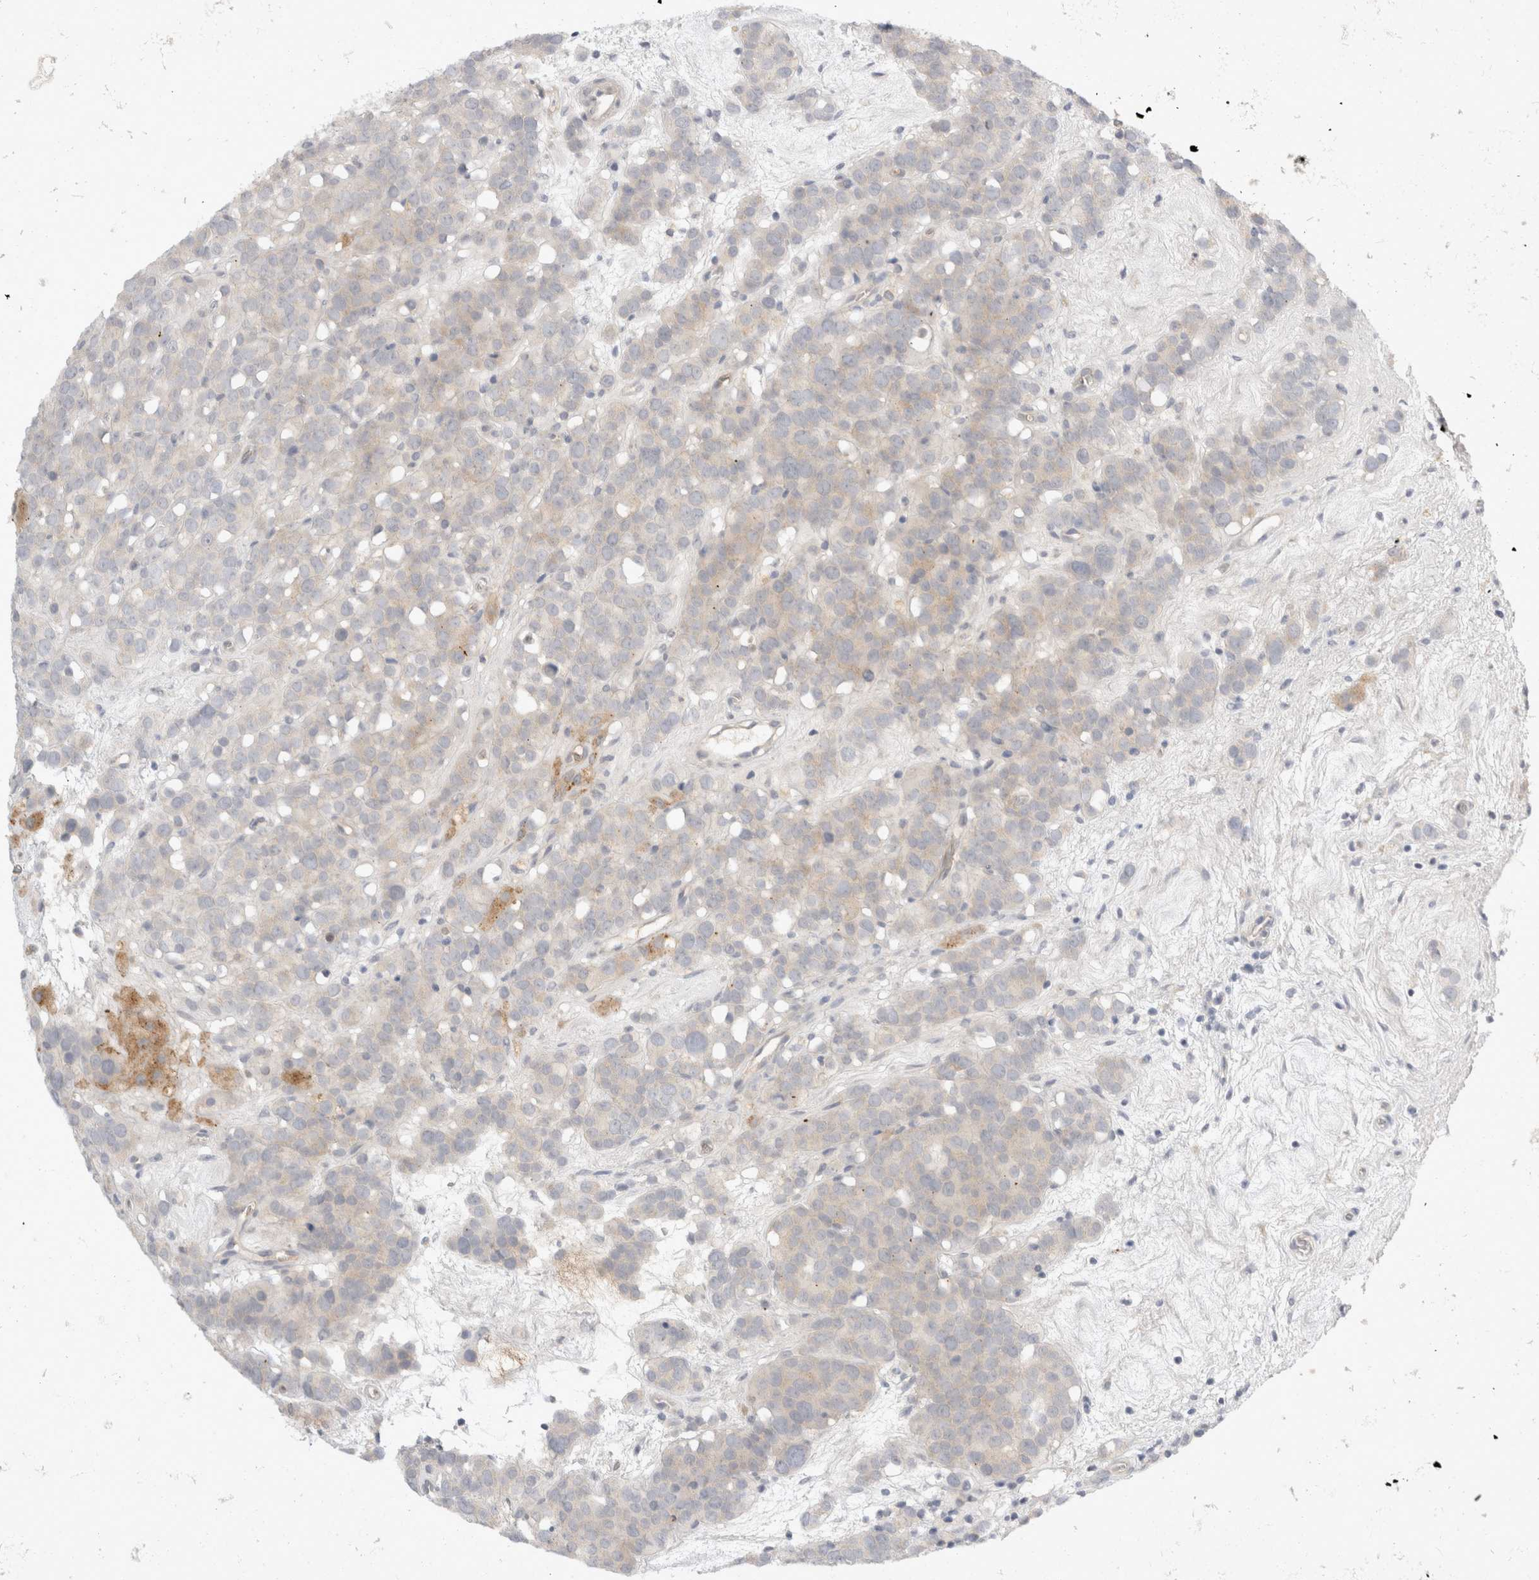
{"staining": {"intensity": "negative", "quantity": "none", "location": "none"}, "tissue": "testis cancer", "cell_type": "Tumor cells", "image_type": "cancer", "snomed": [{"axis": "morphology", "description": "Seminoma, NOS"}, {"axis": "topography", "description": "Testis"}], "caption": "There is no significant positivity in tumor cells of testis seminoma. The staining was performed using DAB to visualize the protein expression in brown, while the nuclei were stained in blue with hematoxylin (Magnification: 20x).", "gene": "TOM1L2", "patient": {"sex": "male", "age": 71}}